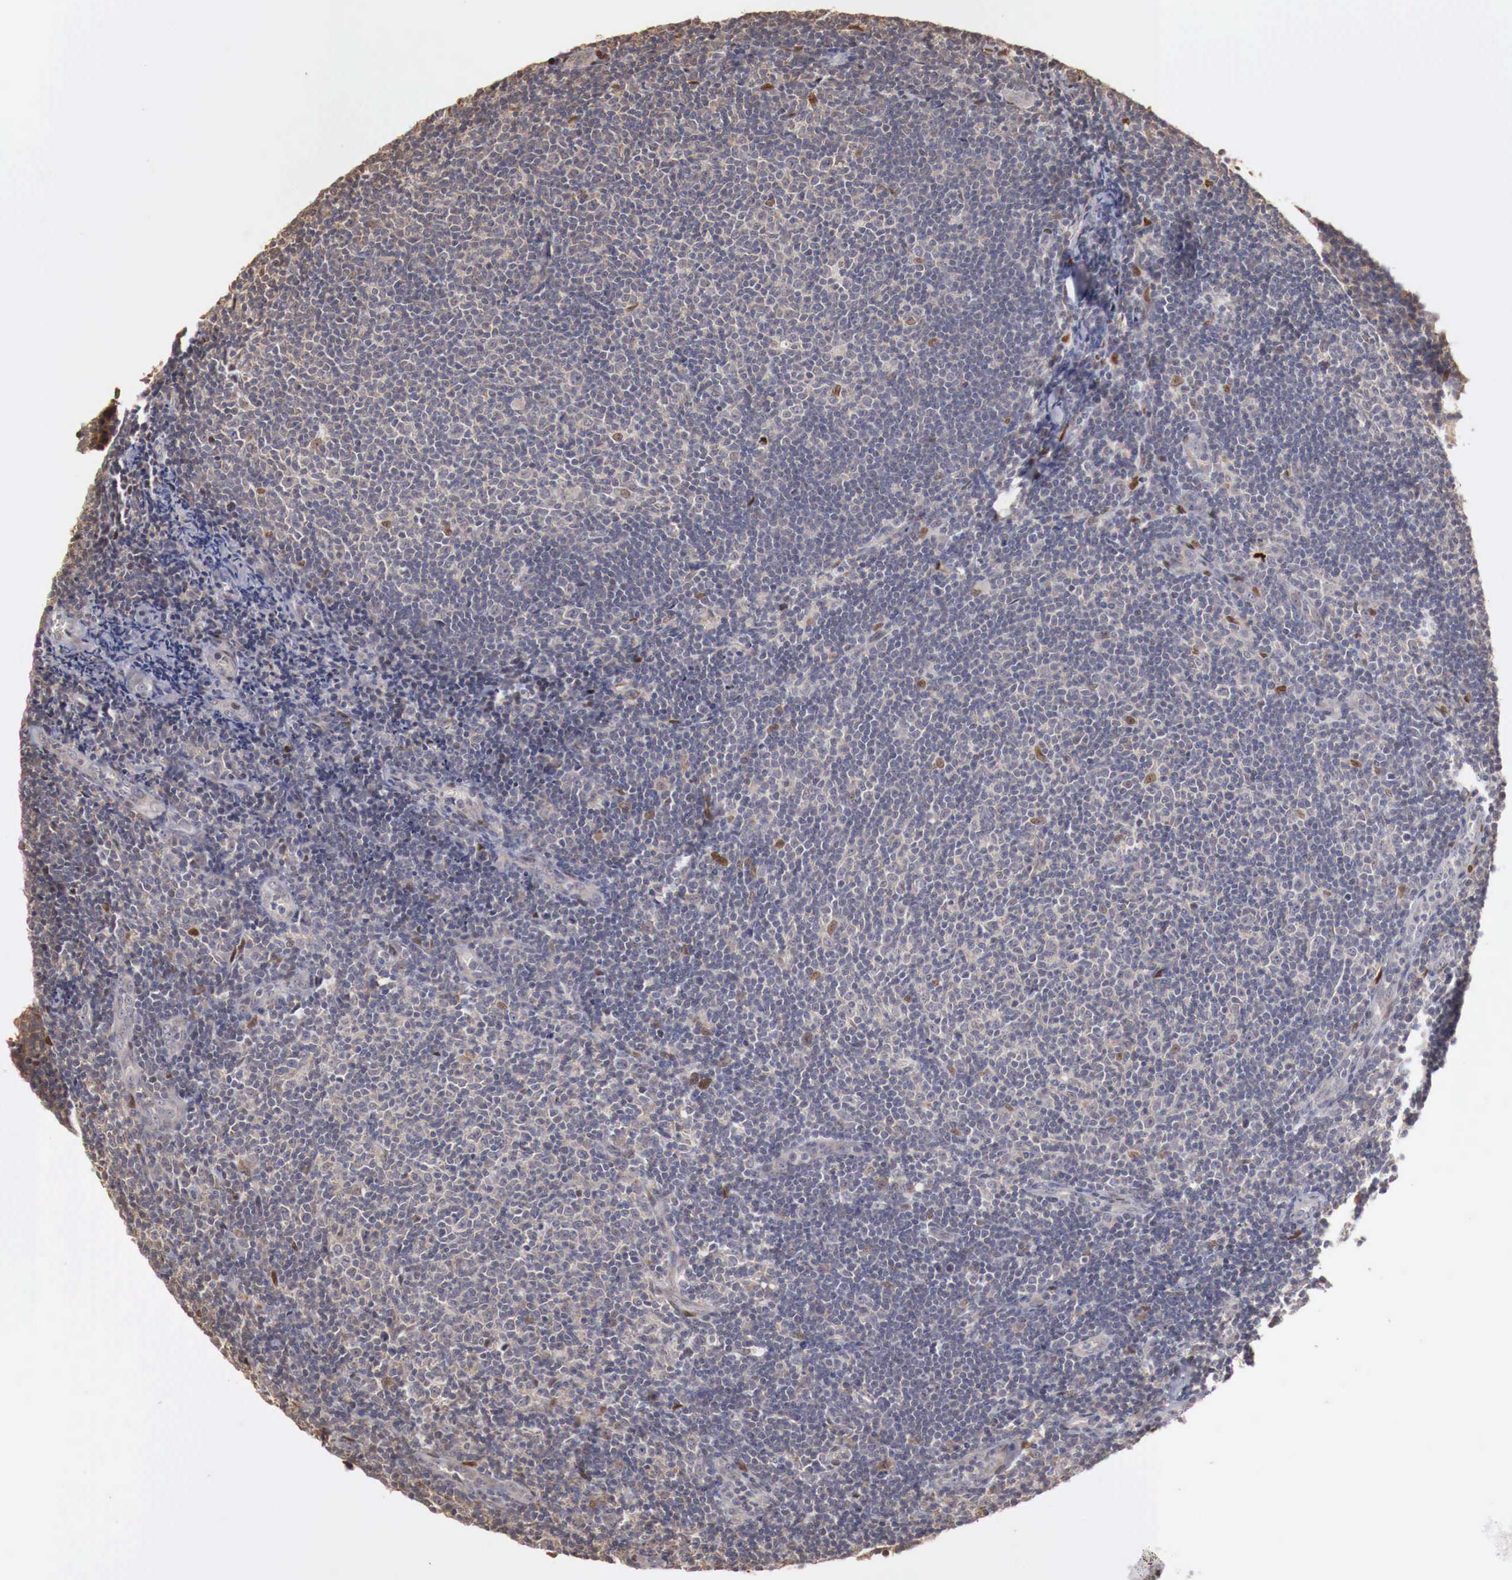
{"staining": {"intensity": "strong", "quantity": "<25%", "location": "nuclear"}, "tissue": "lymphoma", "cell_type": "Tumor cells", "image_type": "cancer", "snomed": [{"axis": "morphology", "description": "Malignant lymphoma, non-Hodgkin's type, Low grade"}, {"axis": "topography", "description": "Lymph node"}], "caption": "High-power microscopy captured an immunohistochemistry (IHC) image of low-grade malignant lymphoma, non-Hodgkin's type, revealing strong nuclear staining in approximately <25% of tumor cells.", "gene": "KHDRBS2", "patient": {"sex": "male", "age": 49}}